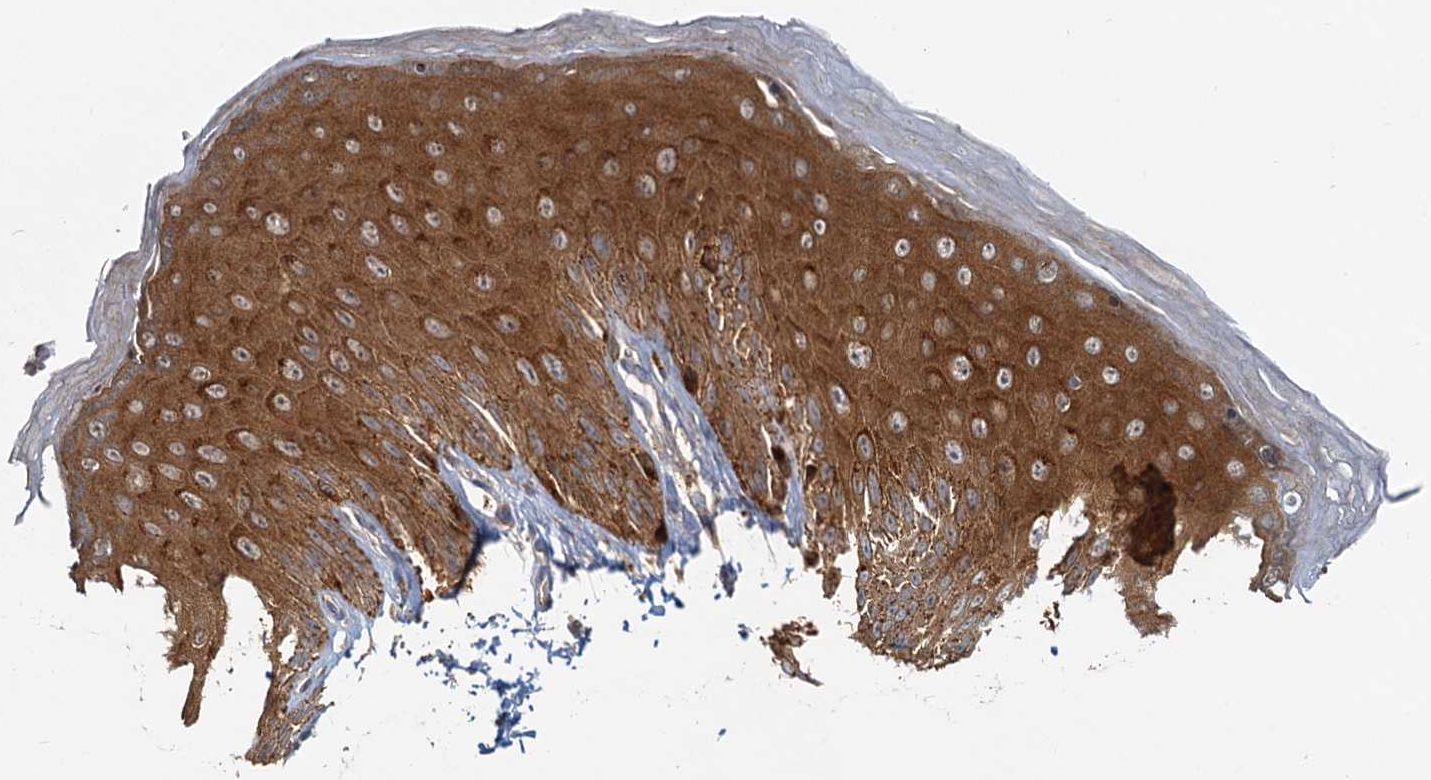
{"staining": {"intensity": "moderate", "quantity": ">75%", "location": "cytoplasmic/membranous"}, "tissue": "skin", "cell_type": "Epidermal cells", "image_type": "normal", "snomed": [{"axis": "morphology", "description": "Normal tissue, NOS"}, {"axis": "topography", "description": "Anal"}], "caption": "Immunohistochemical staining of normal human skin exhibits moderate cytoplasmic/membranous protein staining in about >75% of epidermal cells.", "gene": "TOLLIP", "patient": {"sex": "male", "age": 44}}